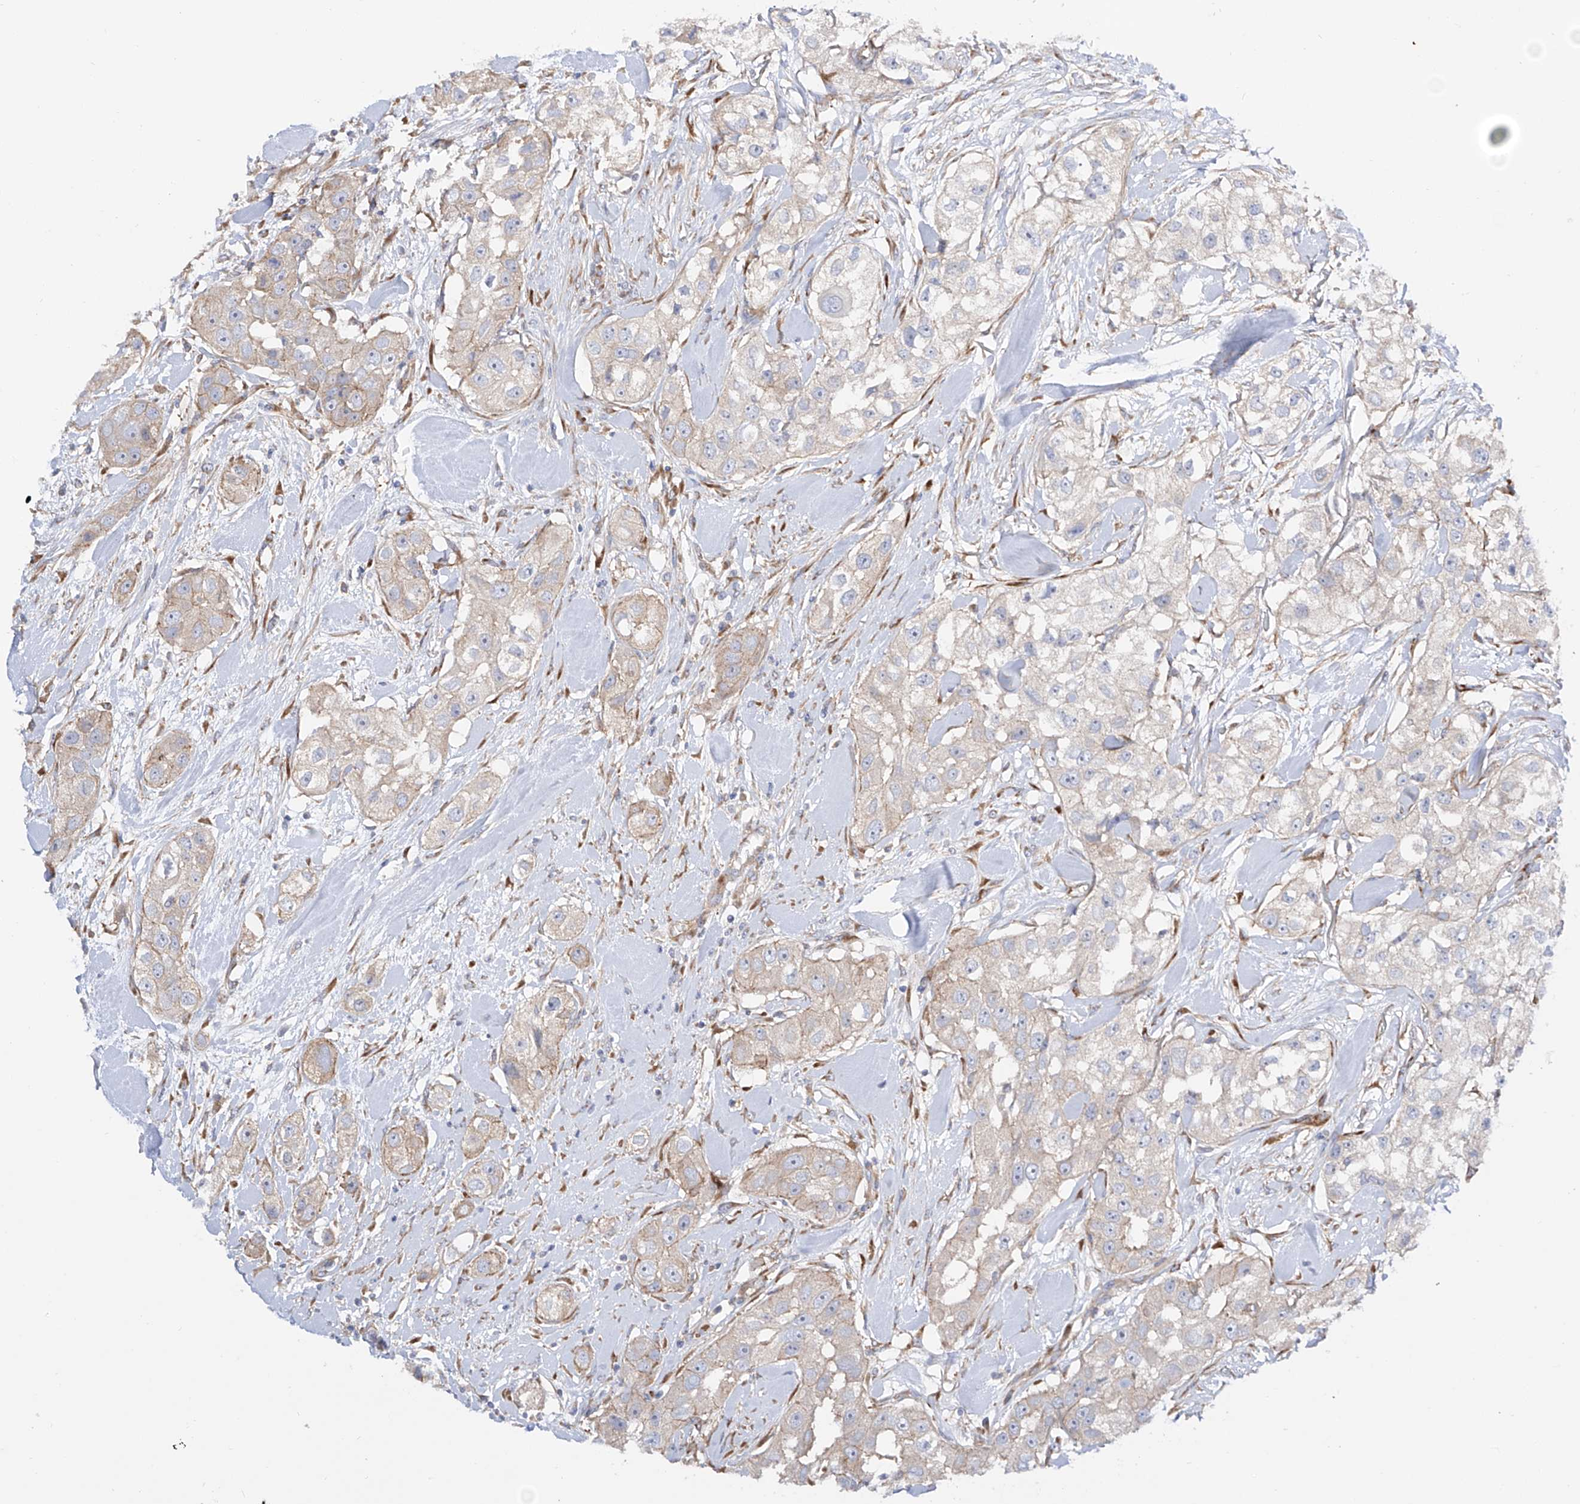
{"staining": {"intensity": "weak", "quantity": "25%-75%", "location": "cytoplasmic/membranous"}, "tissue": "head and neck cancer", "cell_type": "Tumor cells", "image_type": "cancer", "snomed": [{"axis": "morphology", "description": "Normal tissue, NOS"}, {"axis": "morphology", "description": "Squamous cell carcinoma, NOS"}, {"axis": "topography", "description": "Skeletal muscle"}, {"axis": "topography", "description": "Head-Neck"}], "caption": "Protein expression analysis of squamous cell carcinoma (head and neck) reveals weak cytoplasmic/membranous positivity in approximately 25%-75% of tumor cells.", "gene": "LCA5", "patient": {"sex": "male", "age": 51}}